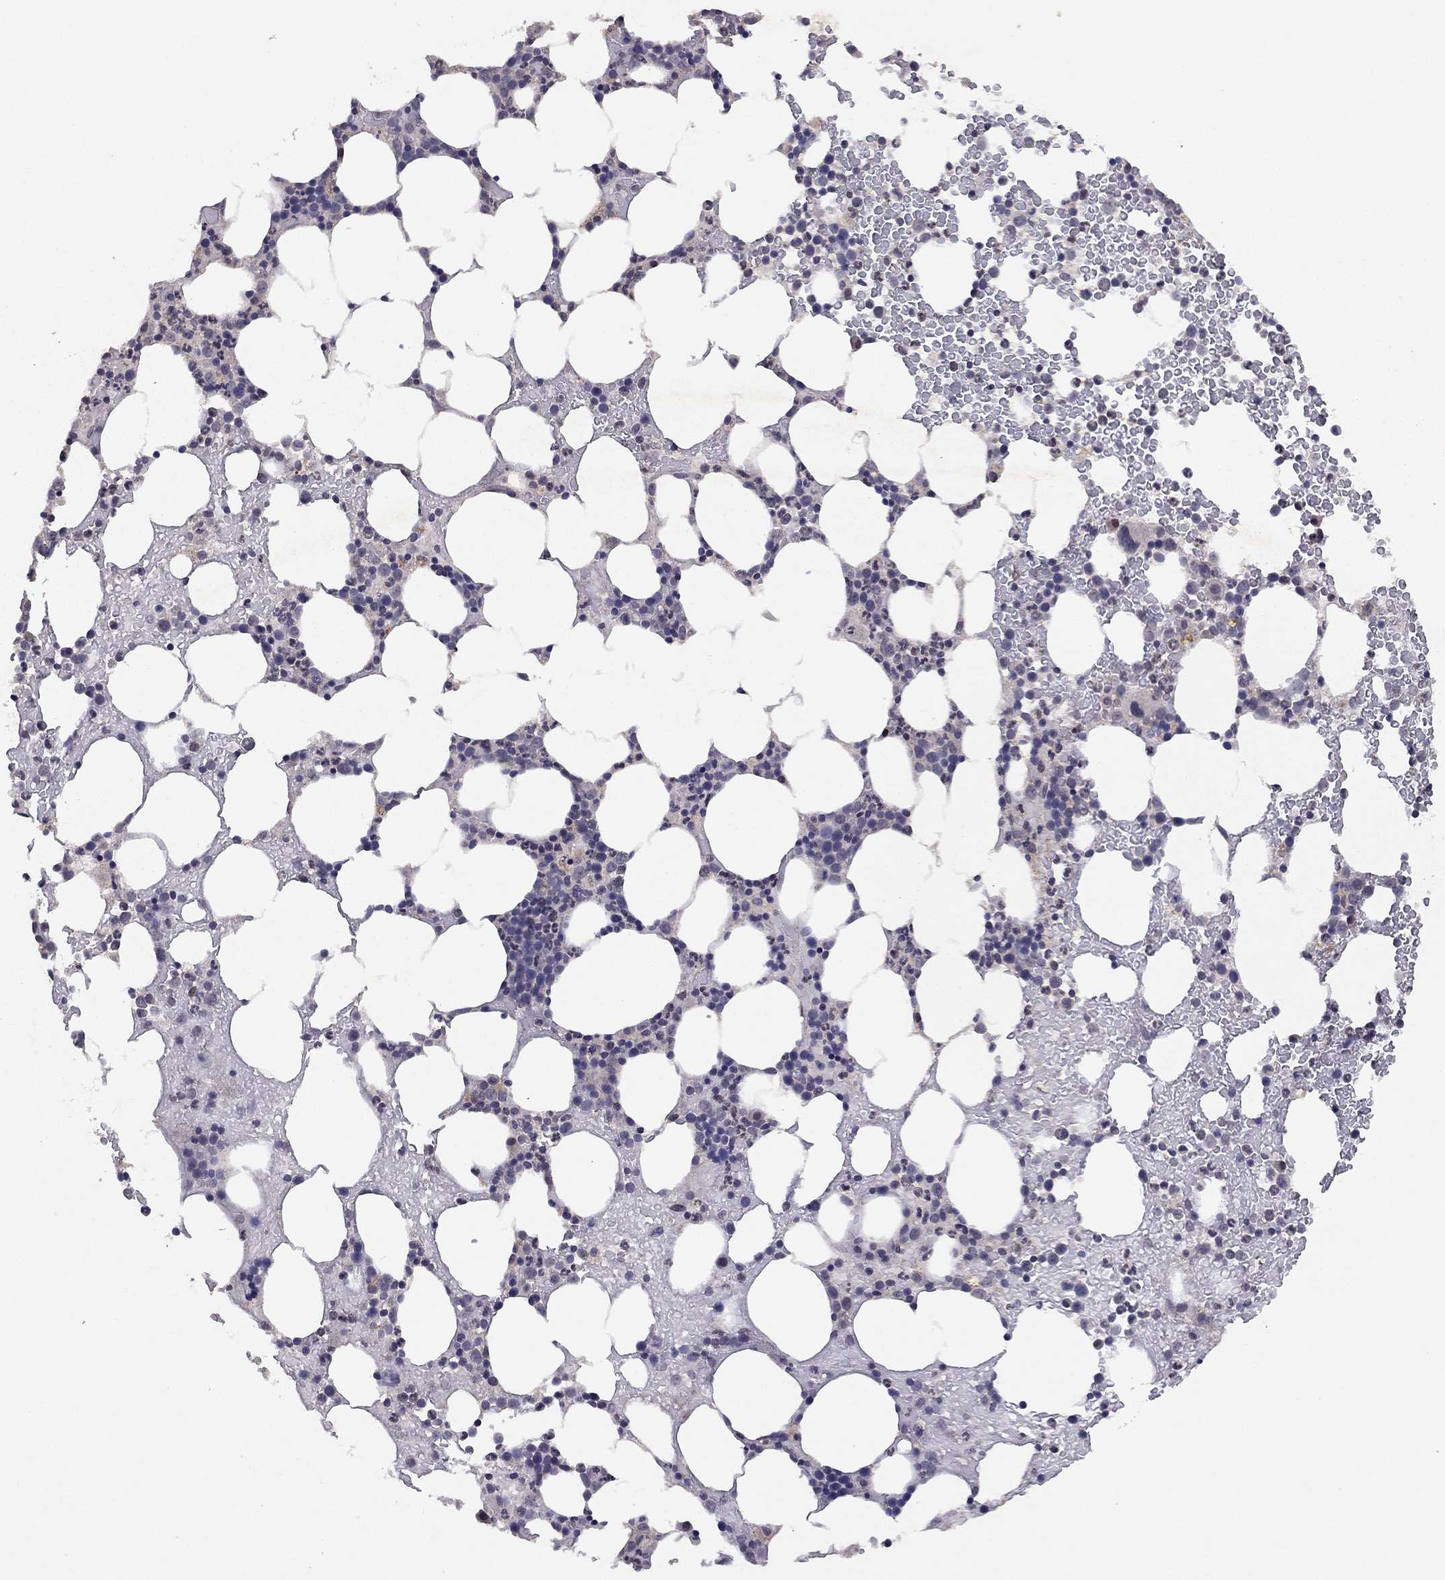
{"staining": {"intensity": "negative", "quantity": "none", "location": "none"}, "tissue": "bone marrow", "cell_type": "Hematopoietic cells", "image_type": "normal", "snomed": [{"axis": "morphology", "description": "Normal tissue, NOS"}, {"axis": "topography", "description": "Bone marrow"}], "caption": "Immunohistochemistry (IHC) image of normal human bone marrow stained for a protein (brown), which reveals no staining in hematopoietic cells.", "gene": "ESR2", "patient": {"sex": "female", "age": 62}}